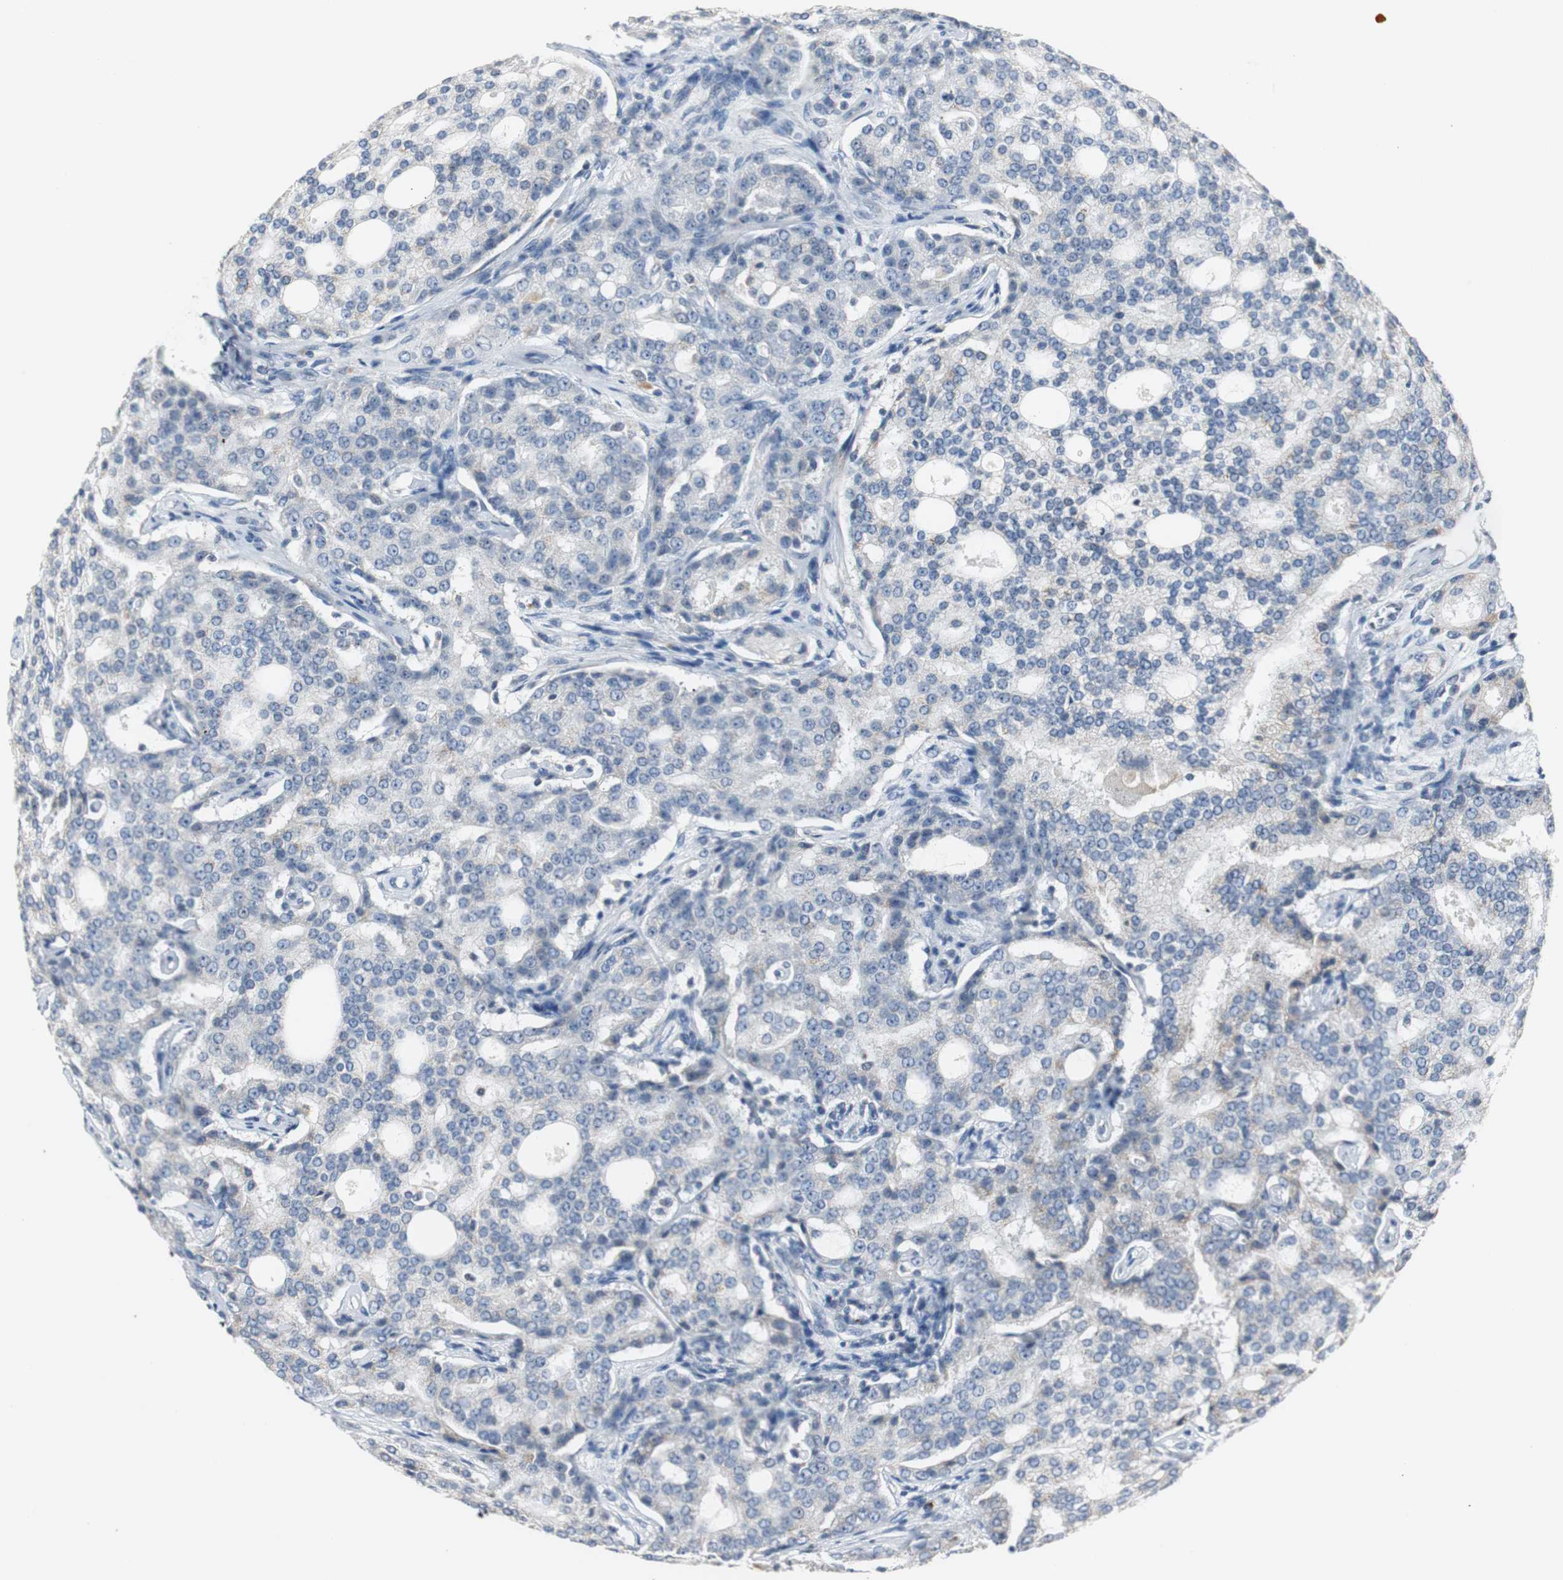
{"staining": {"intensity": "weak", "quantity": "25%-75%", "location": "cytoplasmic/membranous"}, "tissue": "prostate cancer", "cell_type": "Tumor cells", "image_type": "cancer", "snomed": [{"axis": "morphology", "description": "Adenocarcinoma, High grade"}, {"axis": "topography", "description": "Prostate"}], "caption": "An IHC micrograph of tumor tissue is shown. Protein staining in brown highlights weak cytoplasmic/membranous positivity in prostate adenocarcinoma (high-grade) within tumor cells.", "gene": "SOX30", "patient": {"sex": "male", "age": 72}}